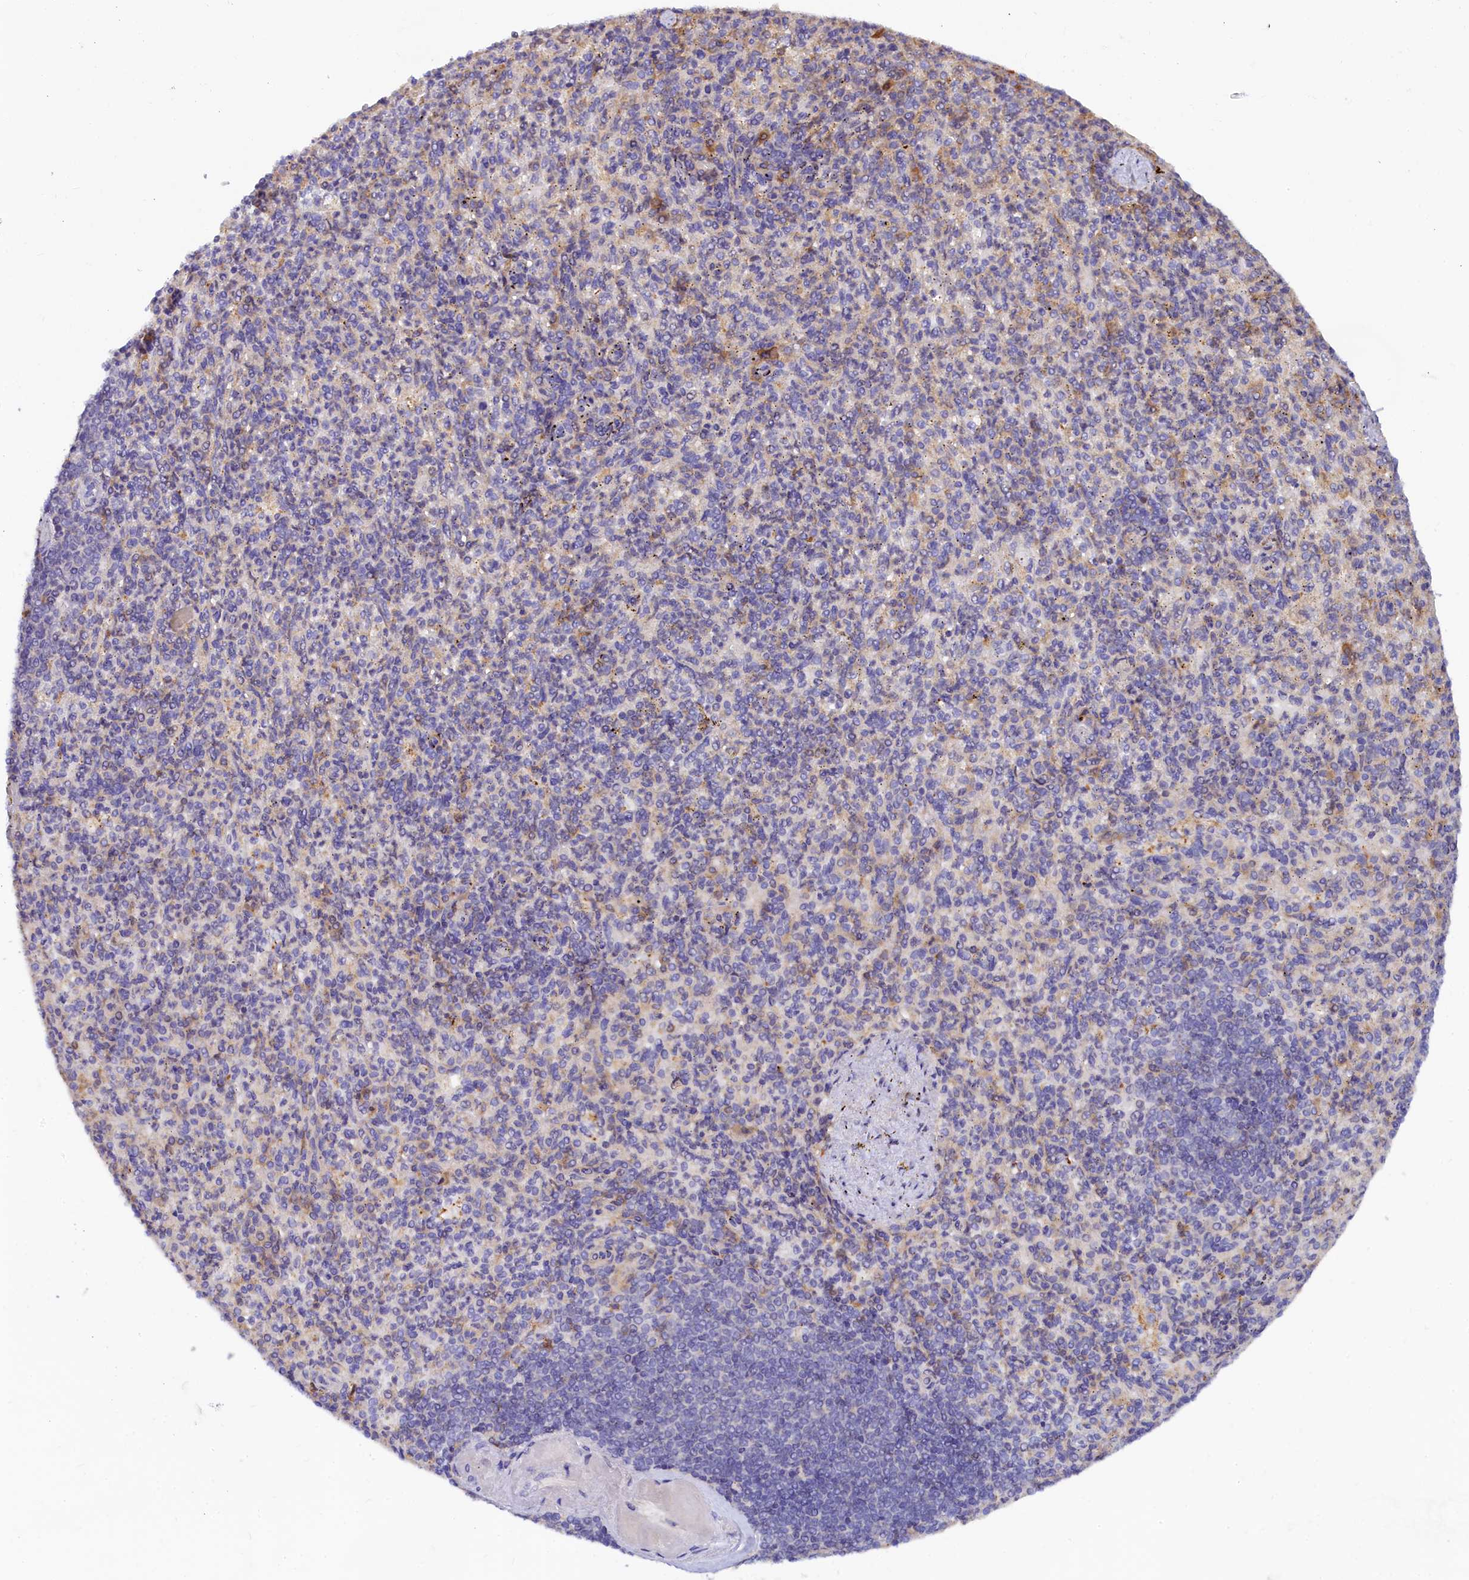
{"staining": {"intensity": "weak", "quantity": "<25%", "location": "cytoplasmic/membranous"}, "tissue": "spleen", "cell_type": "Cells in red pulp", "image_type": "normal", "snomed": [{"axis": "morphology", "description": "Normal tissue, NOS"}, {"axis": "topography", "description": "Spleen"}], "caption": "This image is of unremarkable spleen stained with IHC to label a protein in brown with the nuclei are counter-stained blue. There is no expression in cells in red pulp.", "gene": "SPATA5L1", "patient": {"sex": "female", "age": 74}}